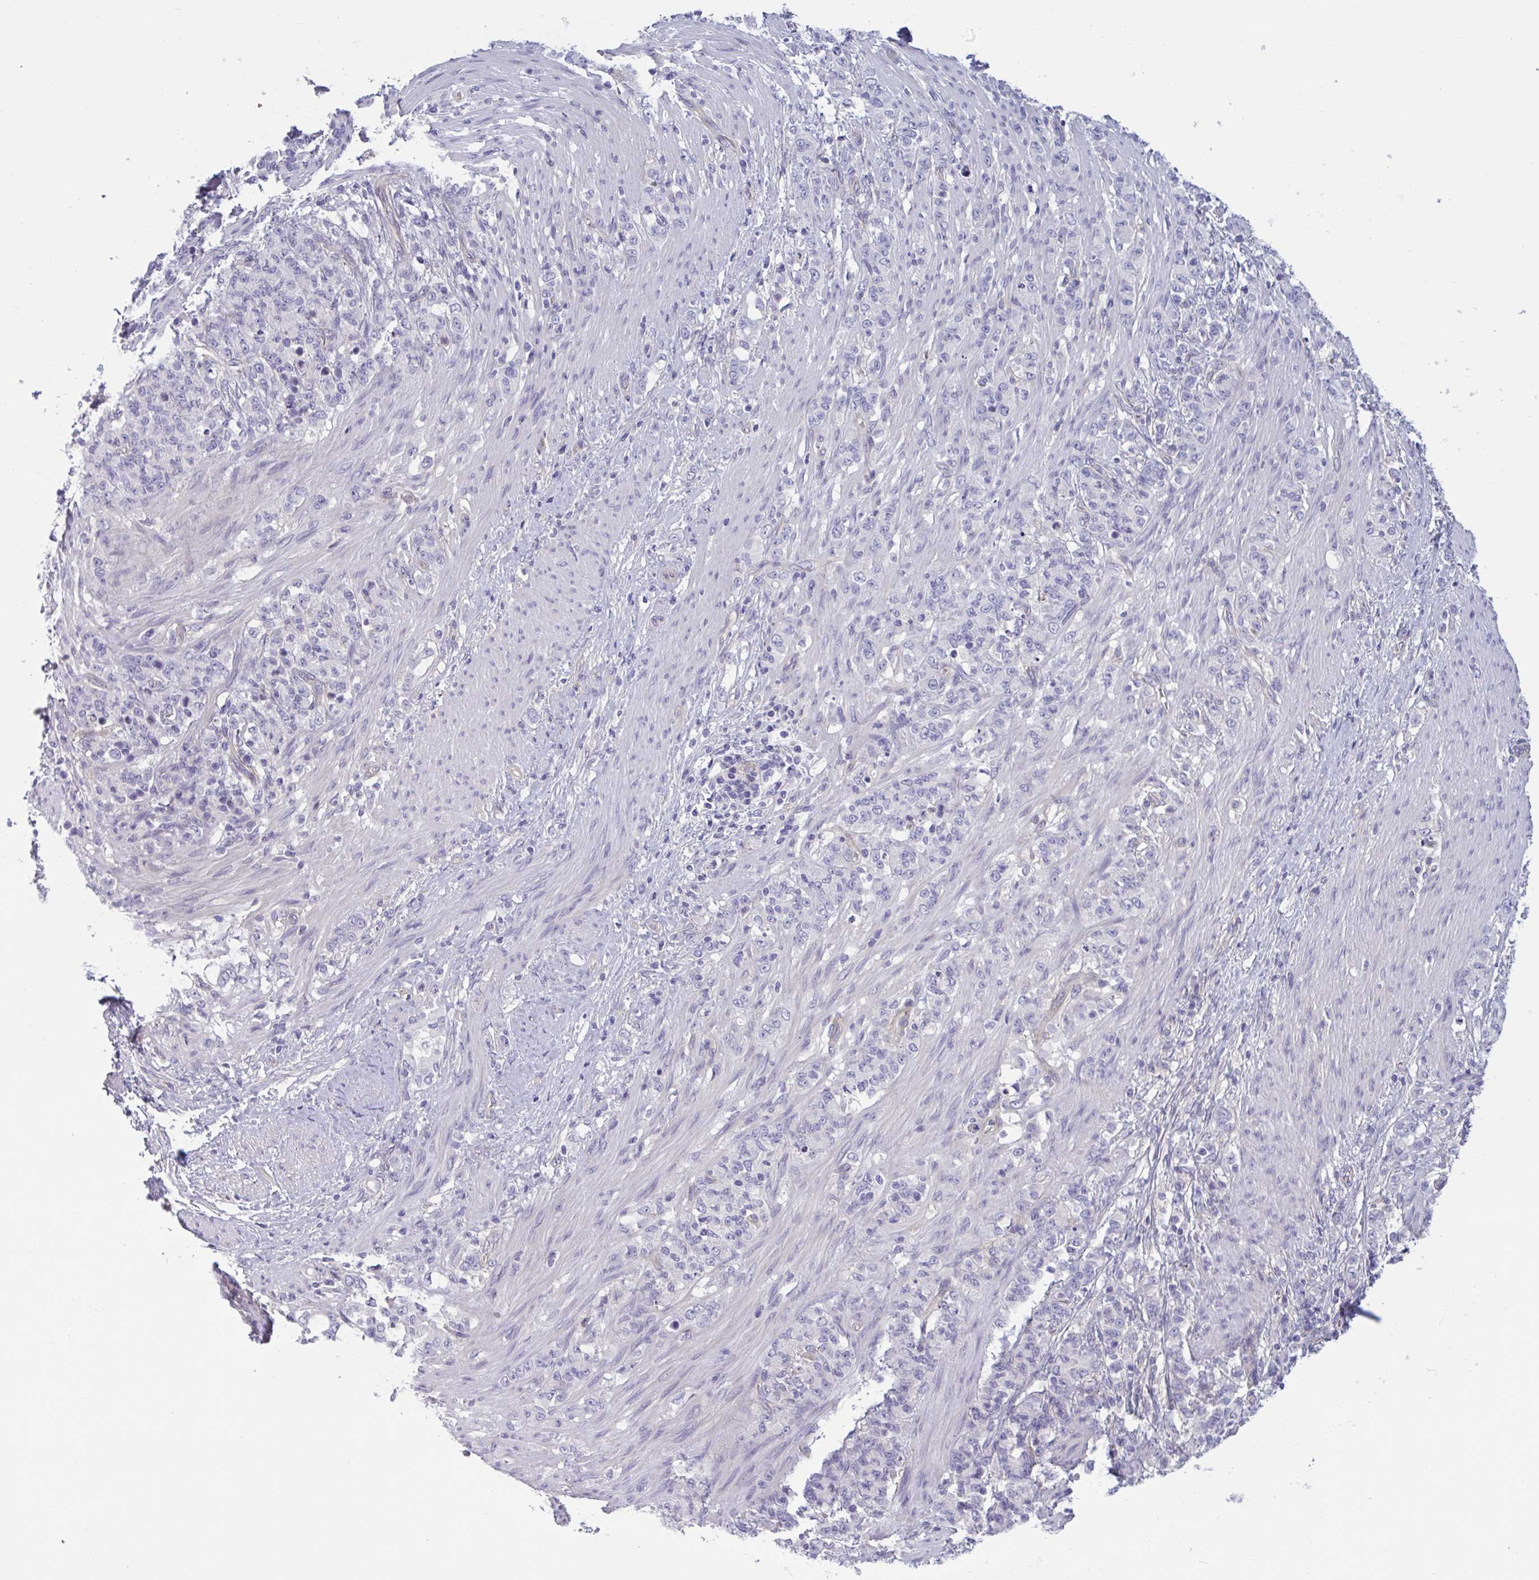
{"staining": {"intensity": "negative", "quantity": "none", "location": "none"}, "tissue": "stomach cancer", "cell_type": "Tumor cells", "image_type": "cancer", "snomed": [{"axis": "morphology", "description": "Adenocarcinoma, NOS"}, {"axis": "topography", "description": "Stomach"}], "caption": "DAB (3,3'-diaminobenzidine) immunohistochemical staining of adenocarcinoma (stomach) demonstrates no significant expression in tumor cells.", "gene": "TTC7B", "patient": {"sex": "female", "age": 79}}